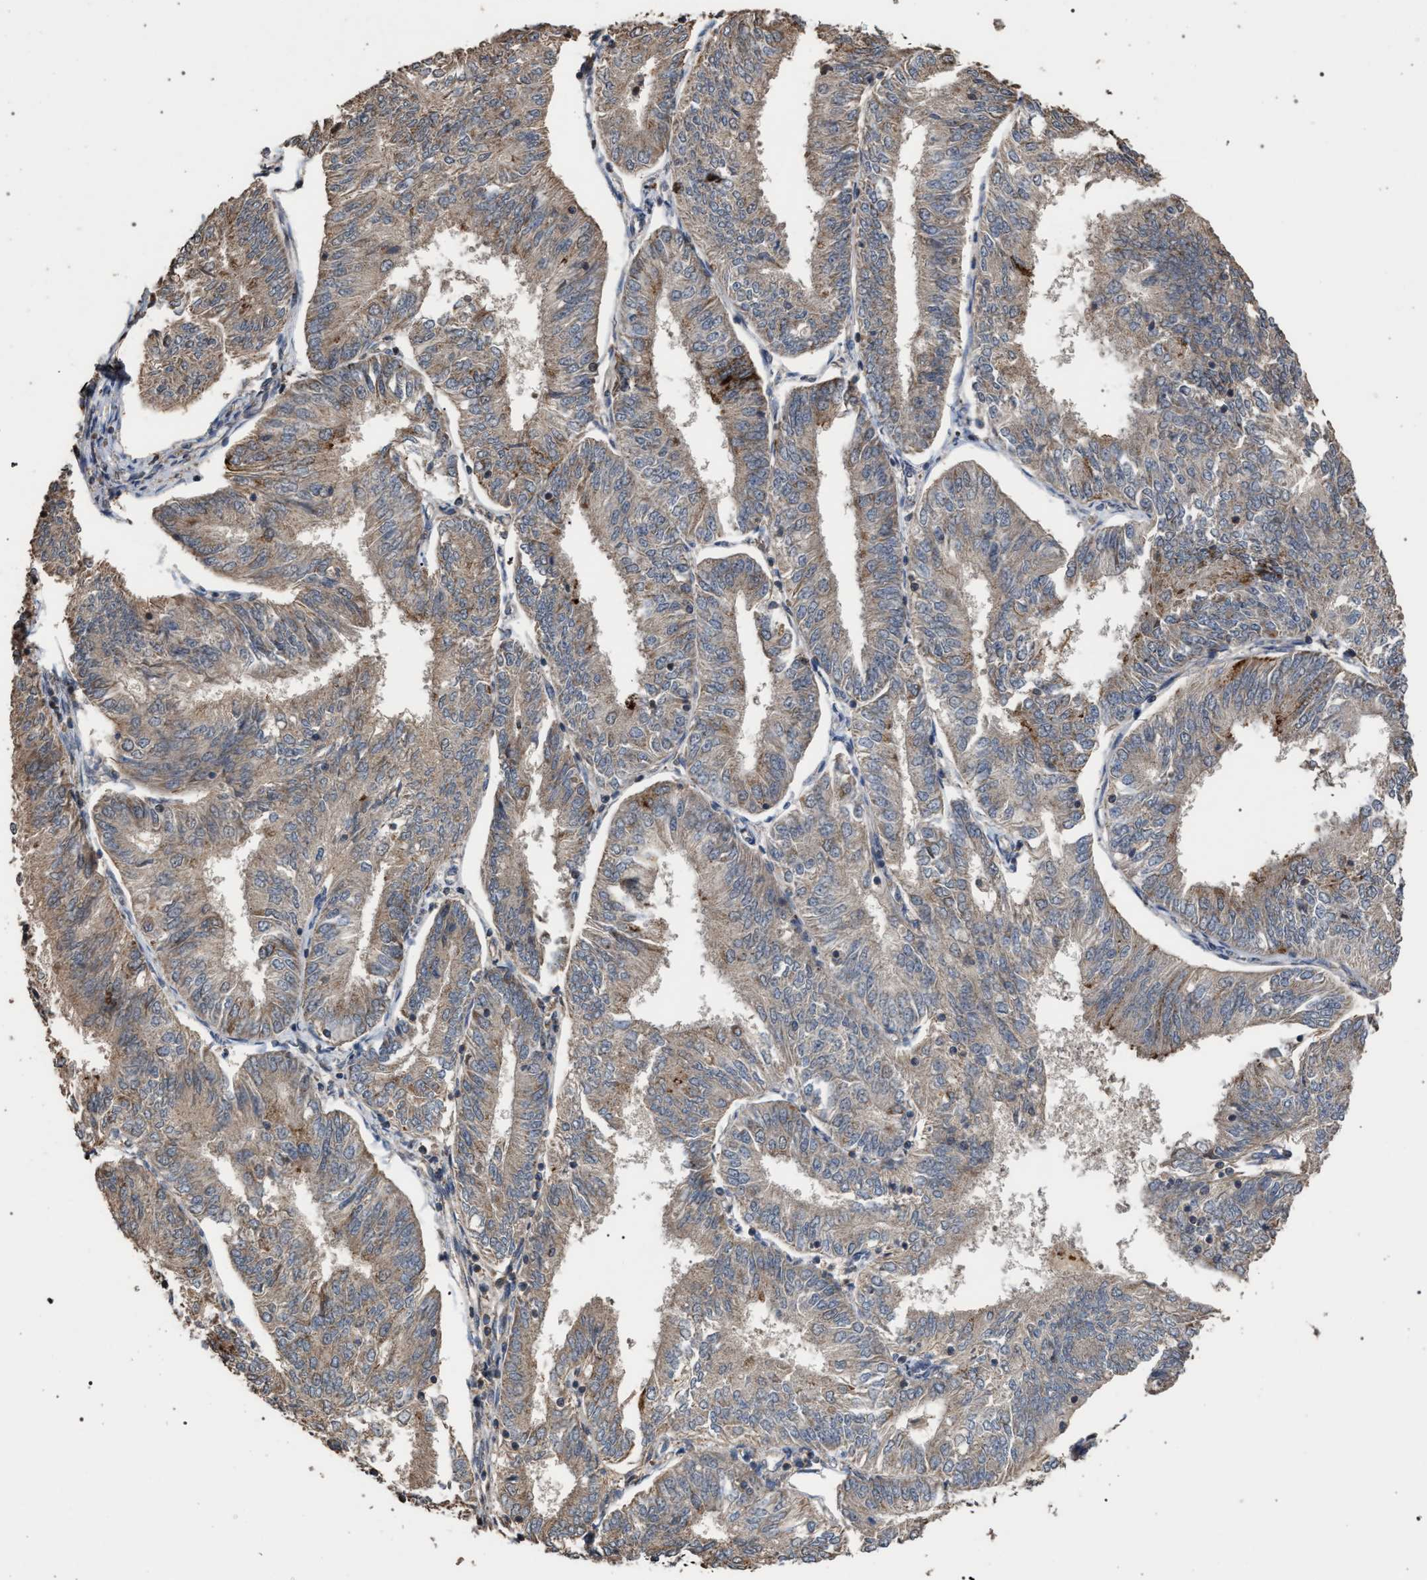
{"staining": {"intensity": "weak", "quantity": ">75%", "location": "cytoplasmic/membranous"}, "tissue": "endometrial cancer", "cell_type": "Tumor cells", "image_type": "cancer", "snomed": [{"axis": "morphology", "description": "Adenocarcinoma, NOS"}, {"axis": "topography", "description": "Endometrium"}], "caption": "DAB immunohistochemical staining of endometrial cancer shows weak cytoplasmic/membranous protein expression in approximately >75% of tumor cells. (DAB (3,3'-diaminobenzidine) = brown stain, brightfield microscopy at high magnification).", "gene": "NAA35", "patient": {"sex": "female", "age": 58}}